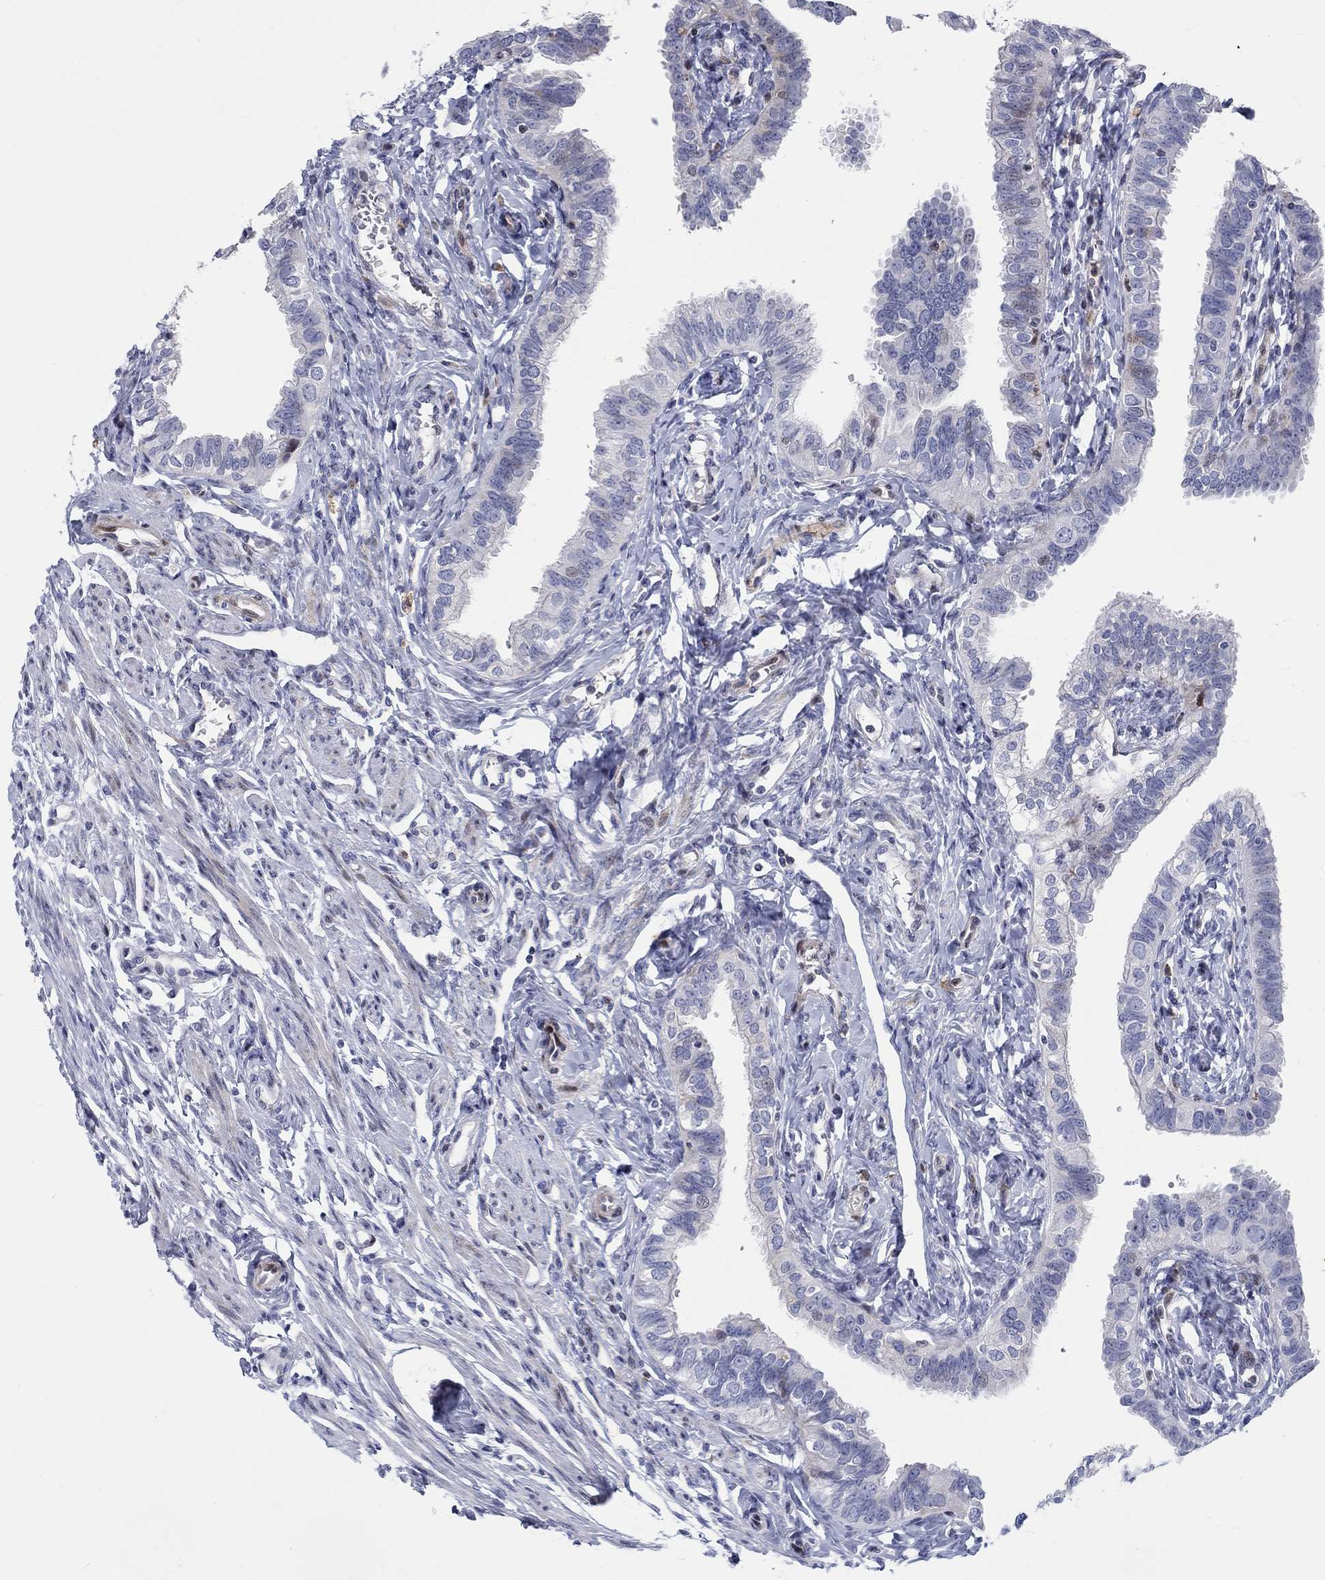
{"staining": {"intensity": "negative", "quantity": "none", "location": "none"}, "tissue": "fallopian tube", "cell_type": "Glandular cells", "image_type": "normal", "snomed": [{"axis": "morphology", "description": "Normal tissue, NOS"}, {"axis": "topography", "description": "Fallopian tube"}], "caption": "Immunohistochemical staining of unremarkable human fallopian tube demonstrates no significant expression in glandular cells. (DAB IHC with hematoxylin counter stain).", "gene": "ARHGAP36", "patient": {"sex": "female", "age": 54}}